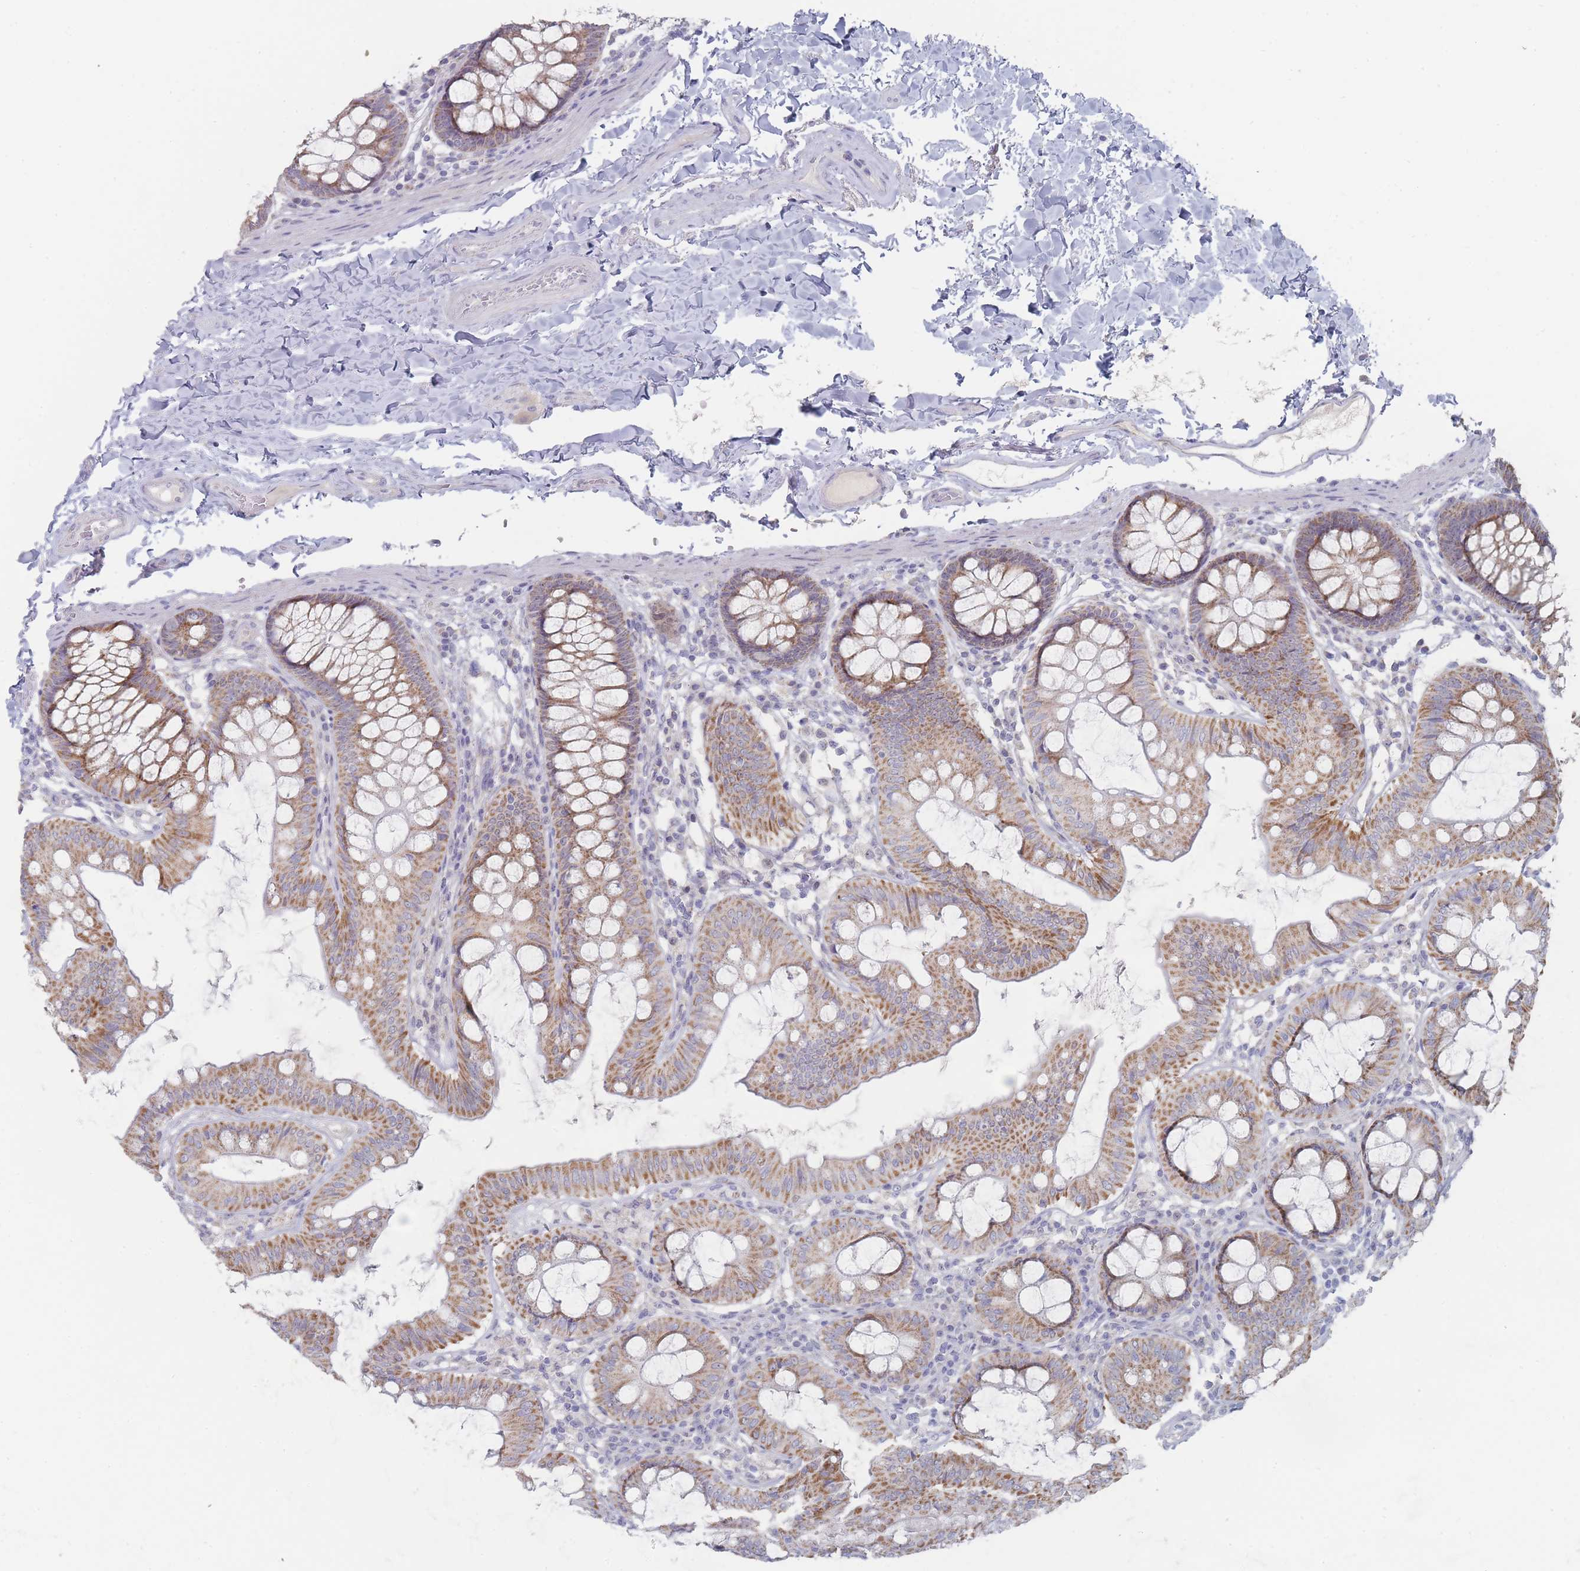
{"staining": {"intensity": "negative", "quantity": "none", "location": "none"}, "tissue": "colon", "cell_type": "Endothelial cells", "image_type": "normal", "snomed": [{"axis": "morphology", "description": "Normal tissue, NOS"}, {"axis": "topography", "description": "Colon"}], "caption": "The histopathology image demonstrates no significant positivity in endothelial cells of colon.", "gene": "RNF8", "patient": {"sex": "male", "age": 84}}